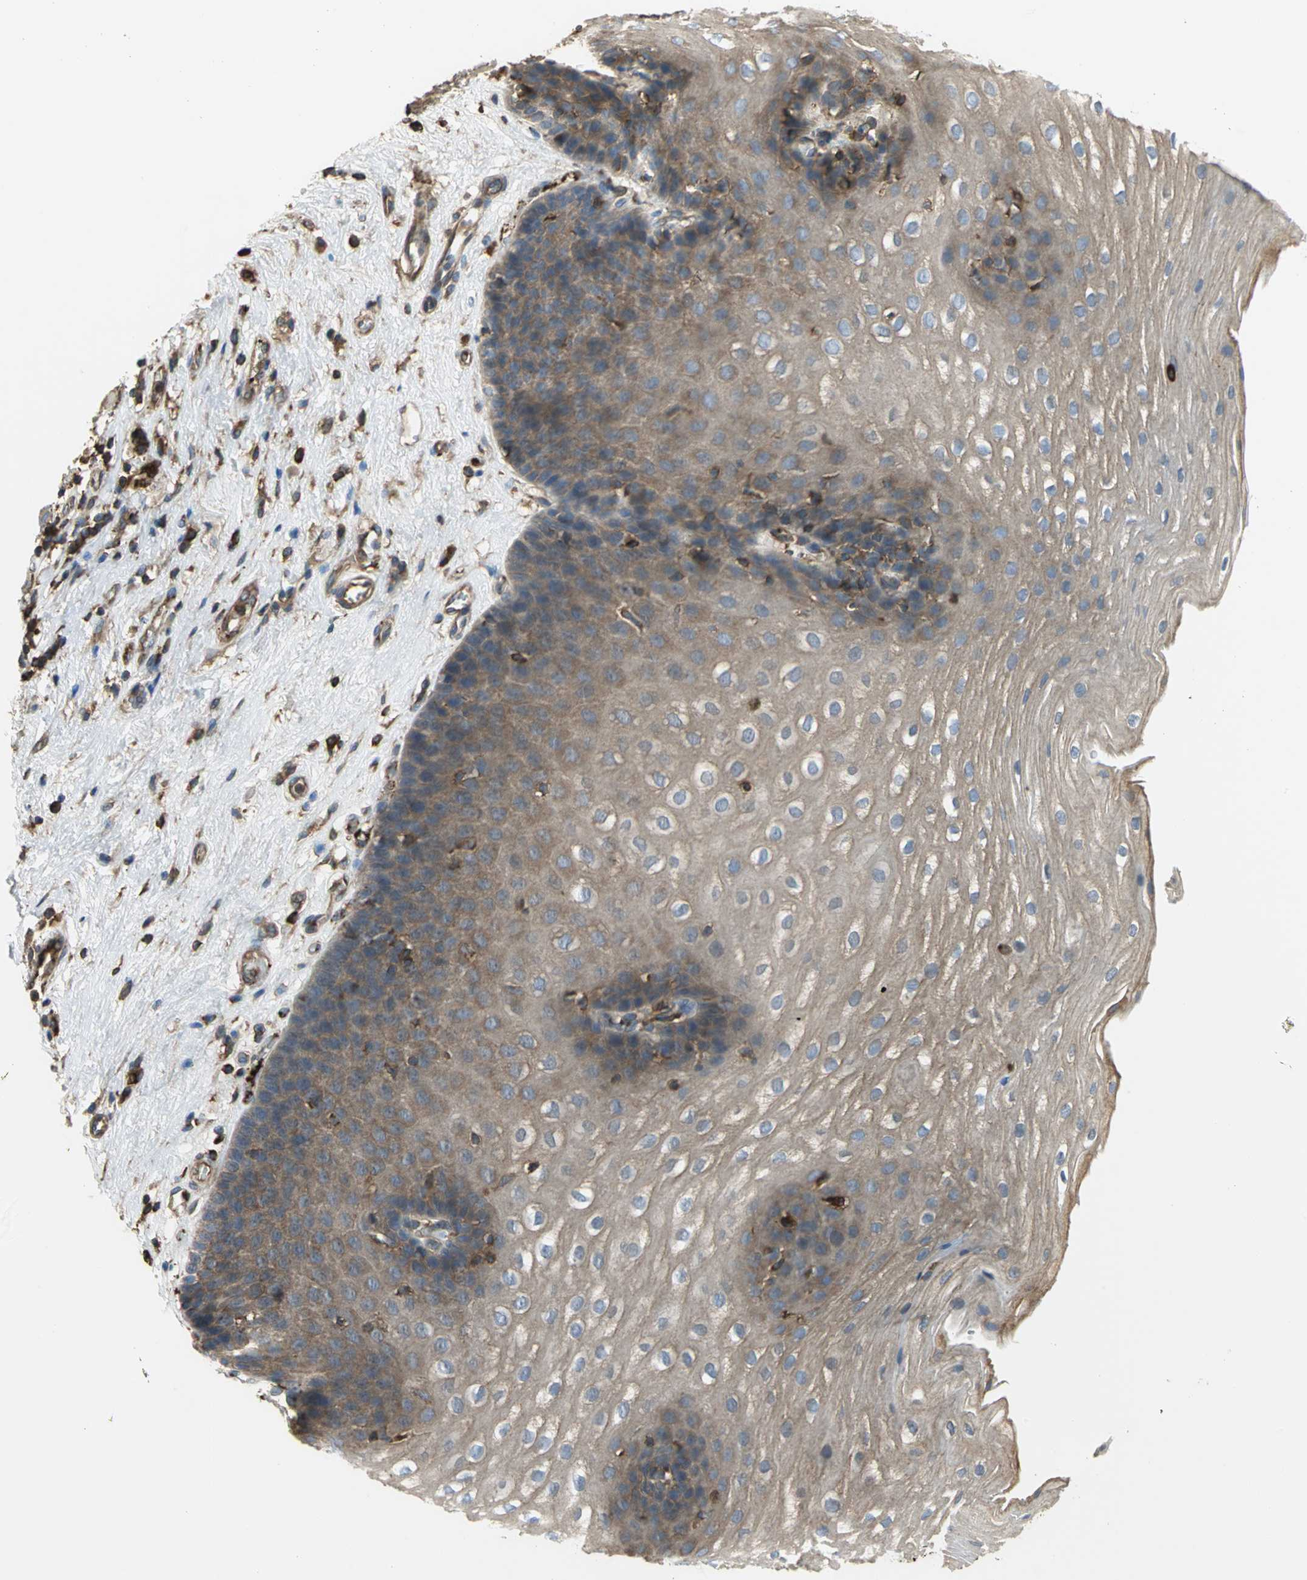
{"staining": {"intensity": "moderate", "quantity": ">75%", "location": "cytoplasmic/membranous"}, "tissue": "esophagus", "cell_type": "Squamous epithelial cells", "image_type": "normal", "snomed": [{"axis": "morphology", "description": "Normal tissue, NOS"}, {"axis": "topography", "description": "Esophagus"}], "caption": "Immunohistochemistry of unremarkable human esophagus shows medium levels of moderate cytoplasmic/membranous expression in about >75% of squamous epithelial cells. The protein is stained brown, and the nuclei are stained in blue (DAB (3,3'-diaminobenzidine) IHC with brightfield microscopy, high magnification).", "gene": "TLN1", "patient": {"sex": "male", "age": 48}}